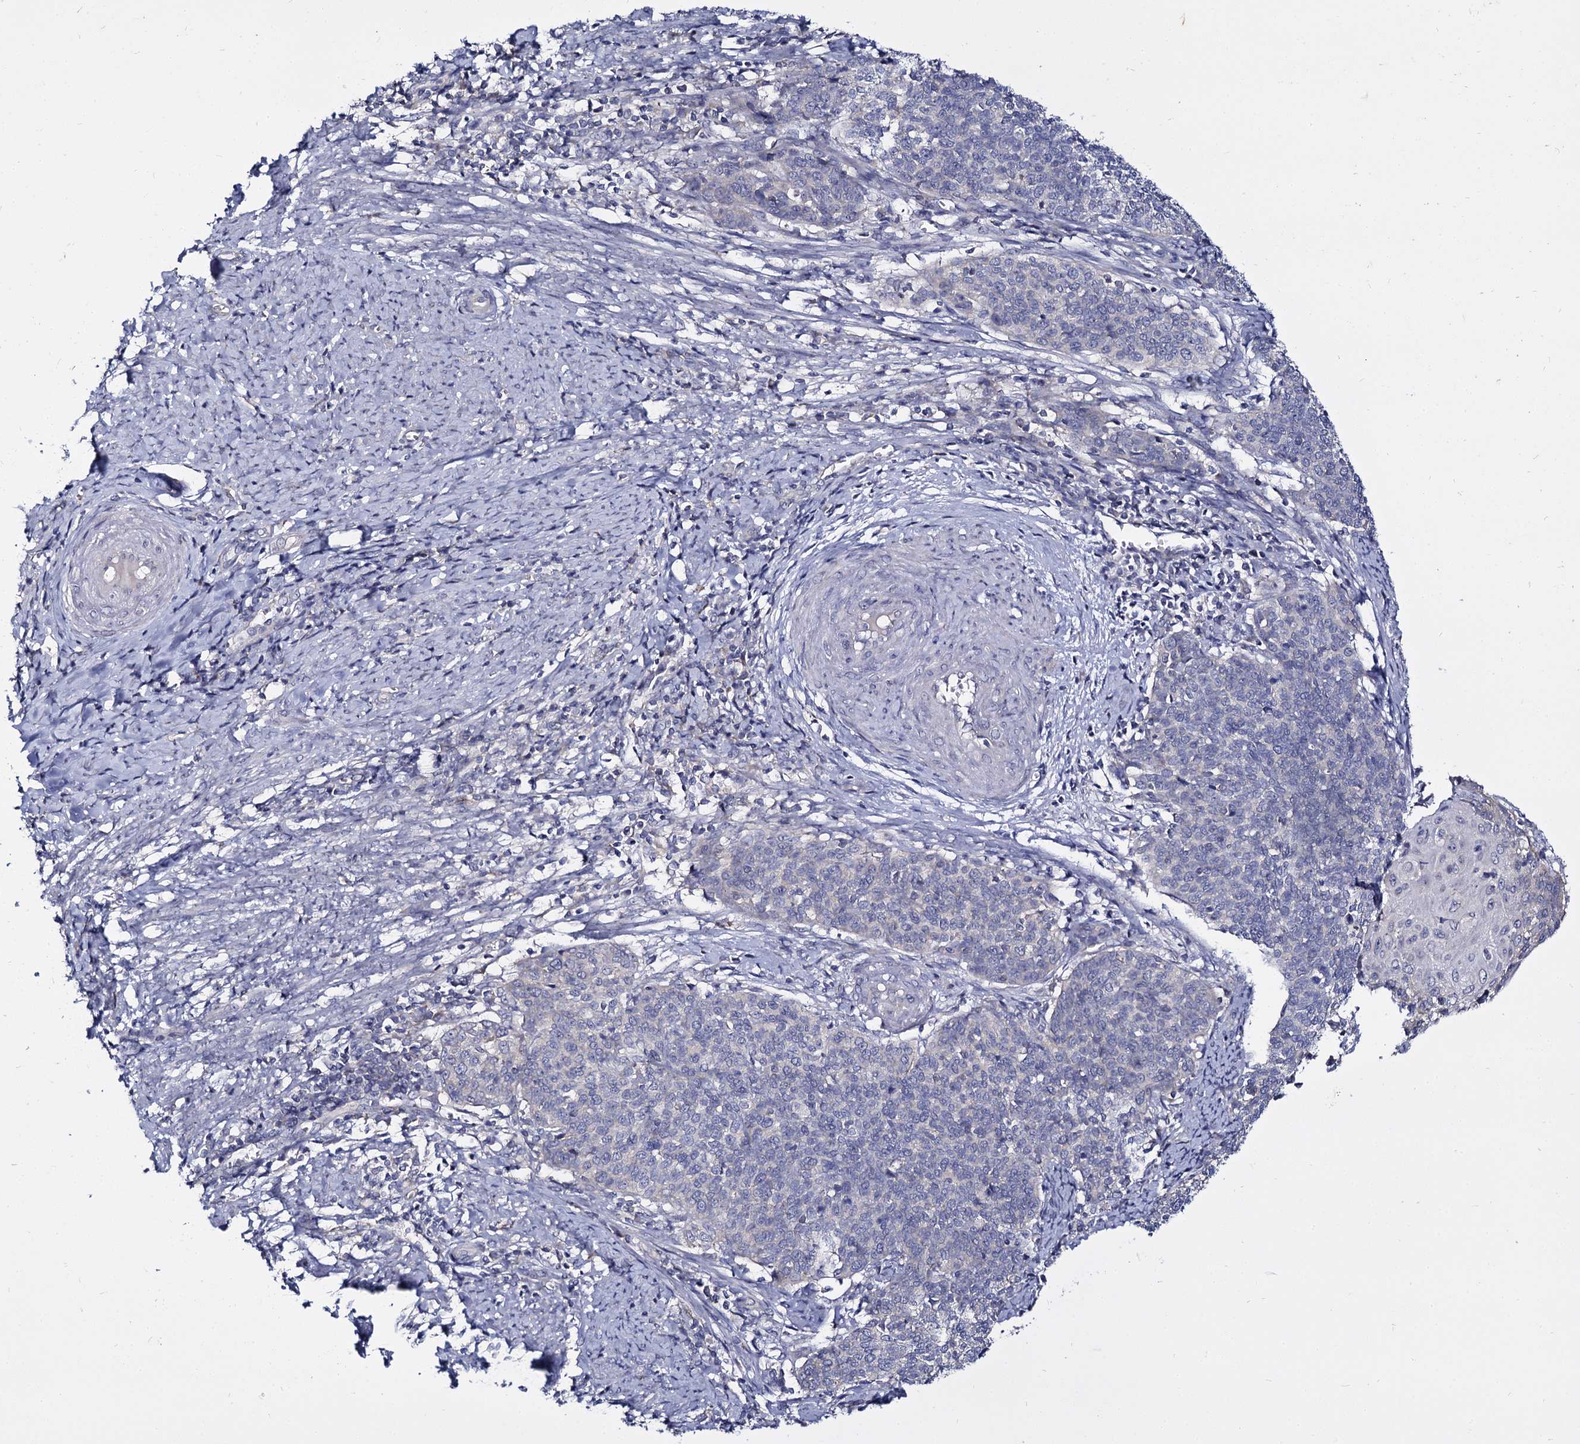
{"staining": {"intensity": "negative", "quantity": "none", "location": "none"}, "tissue": "cervical cancer", "cell_type": "Tumor cells", "image_type": "cancer", "snomed": [{"axis": "morphology", "description": "Squamous cell carcinoma, NOS"}, {"axis": "topography", "description": "Cervix"}], "caption": "A histopathology image of human cervical squamous cell carcinoma is negative for staining in tumor cells.", "gene": "PANX2", "patient": {"sex": "female", "age": 39}}